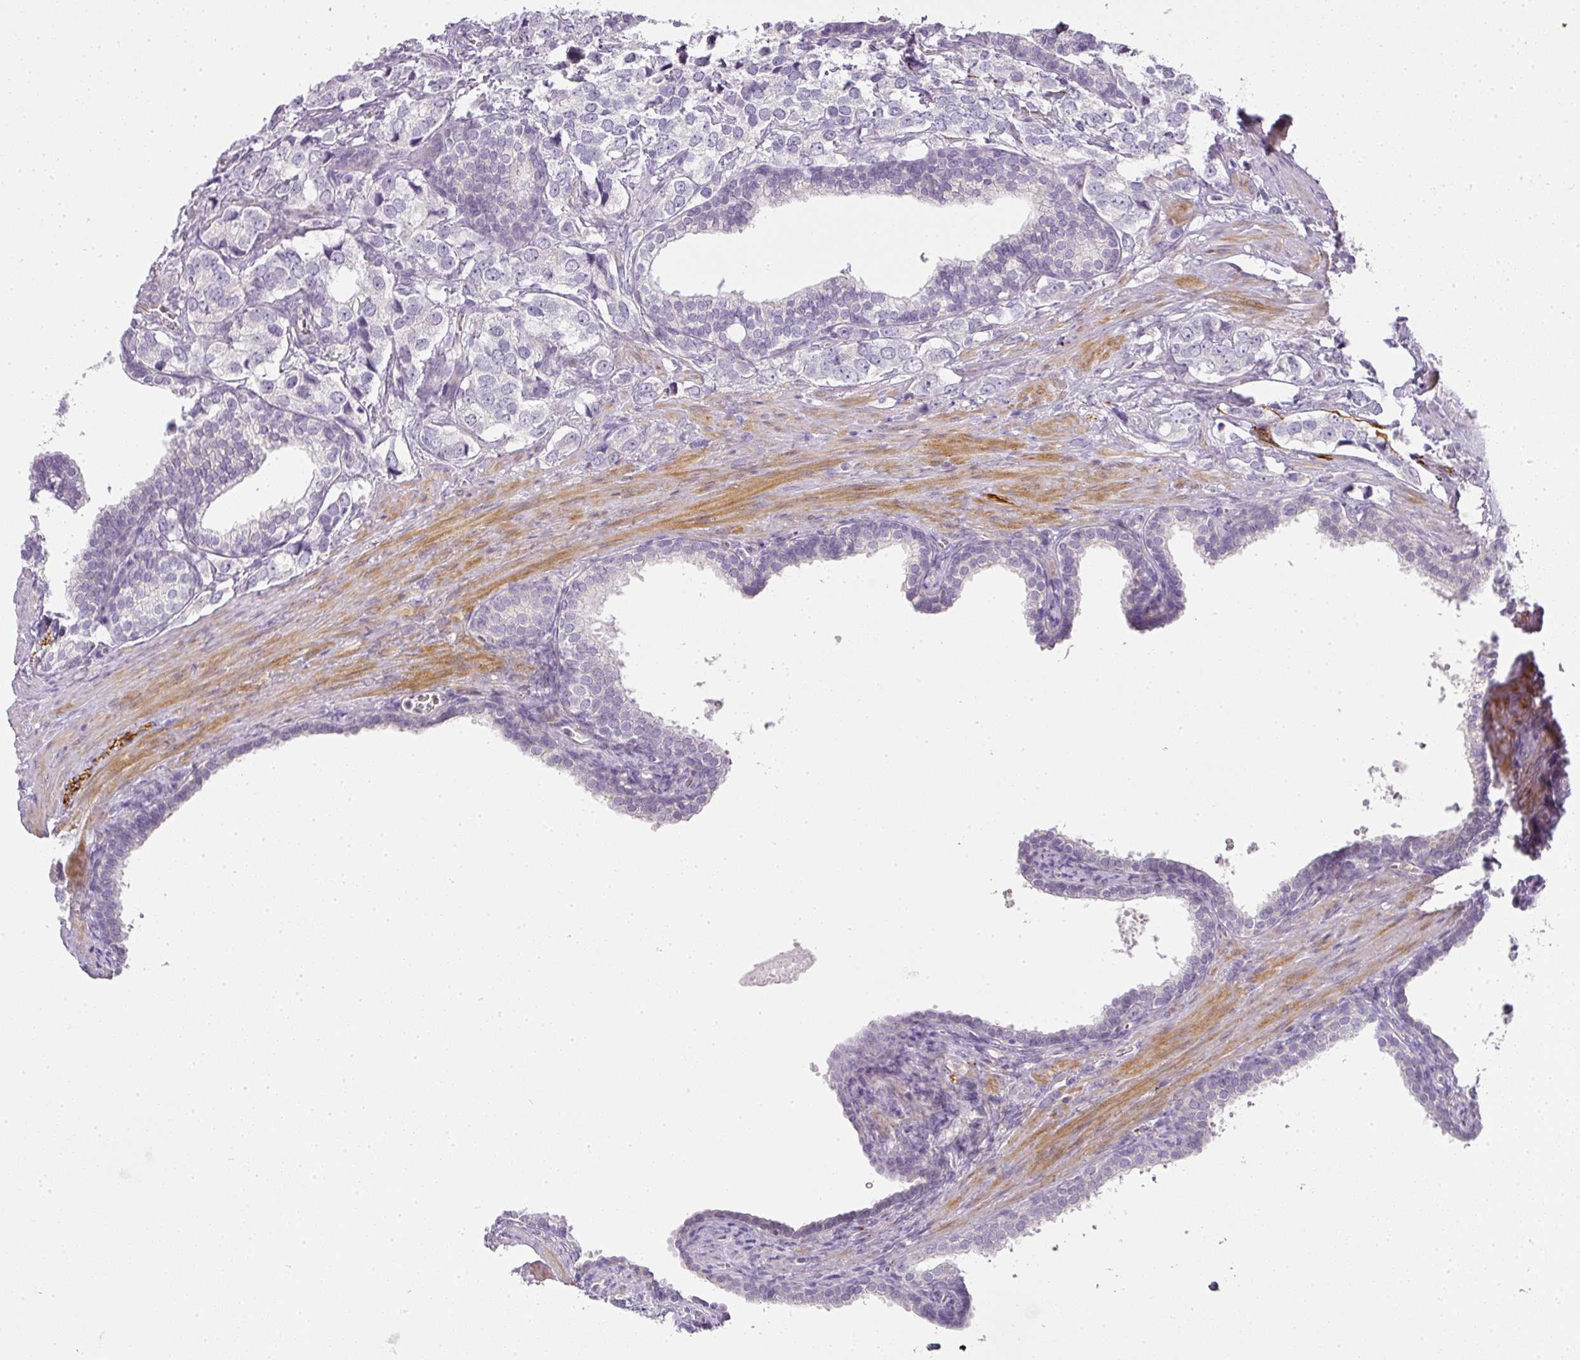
{"staining": {"intensity": "negative", "quantity": "none", "location": "none"}, "tissue": "prostate cancer", "cell_type": "Tumor cells", "image_type": "cancer", "snomed": [{"axis": "morphology", "description": "Adenocarcinoma, High grade"}, {"axis": "topography", "description": "Prostate"}], "caption": "Immunohistochemistry of human prostate cancer demonstrates no positivity in tumor cells.", "gene": "RAX2", "patient": {"sex": "male", "age": 66}}